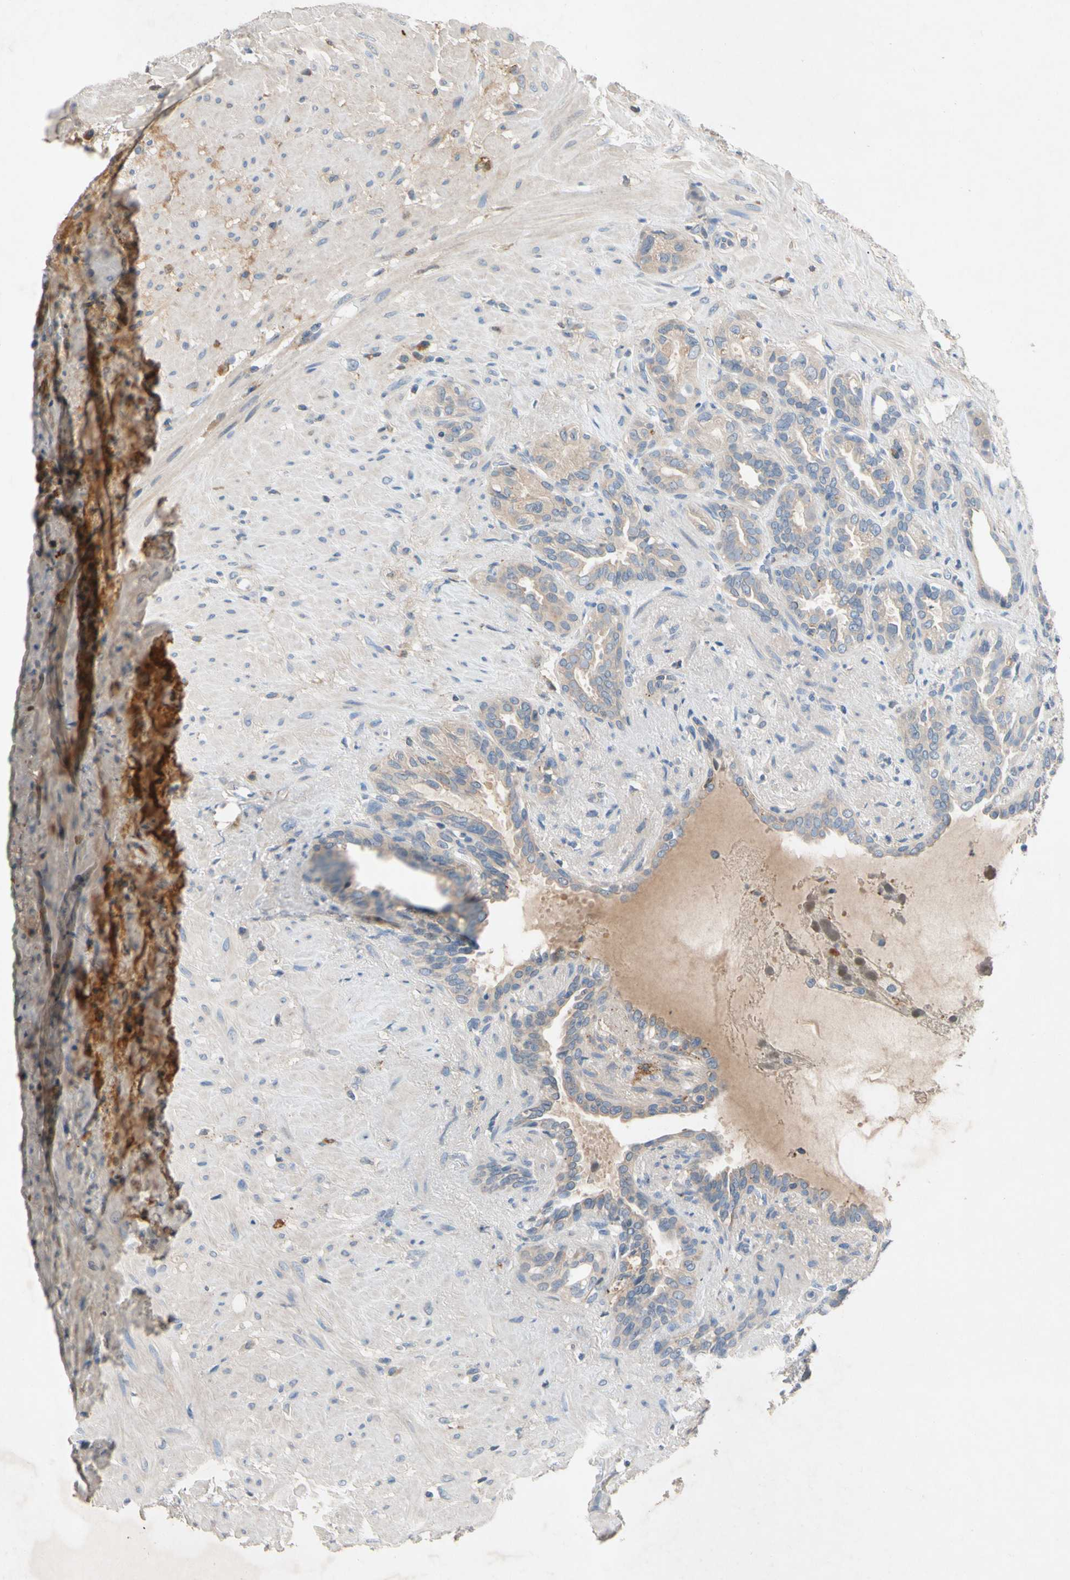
{"staining": {"intensity": "weak", "quantity": "25%-75%", "location": "cytoplasmic/membranous"}, "tissue": "seminal vesicle", "cell_type": "Glandular cells", "image_type": "normal", "snomed": [{"axis": "morphology", "description": "Normal tissue, NOS"}, {"axis": "topography", "description": "Seminal veicle"}], "caption": "An image showing weak cytoplasmic/membranous staining in approximately 25%-75% of glandular cells in benign seminal vesicle, as visualized by brown immunohistochemical staining.", "gene": "NDFIP2", "patient": {"sex": "male", "age": 61}}